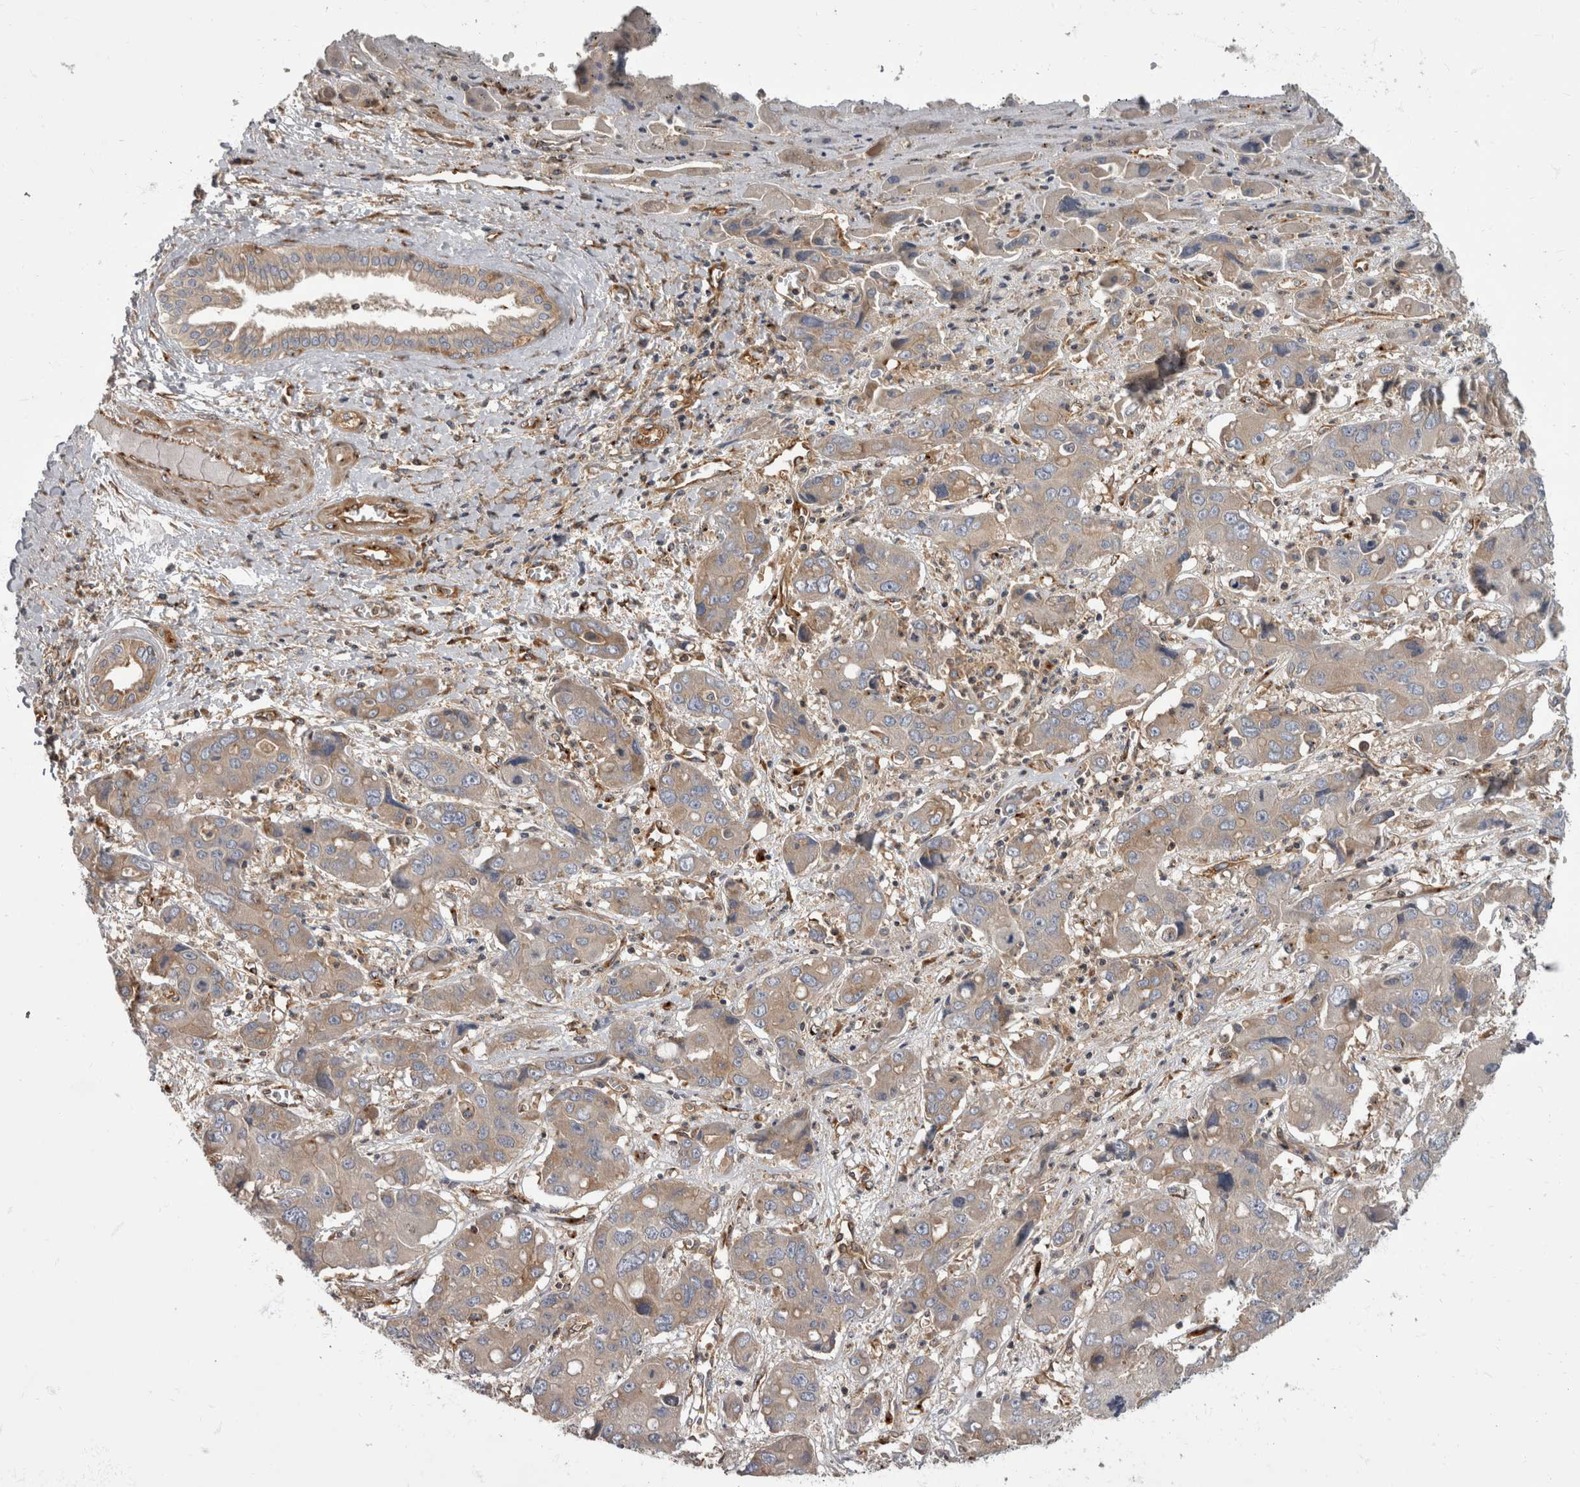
{"staining": {"intensity": "weak", "quantity": "<25%", "location": "cytoplasmic/membranous"}, "tissue": "liver cancer", "cell_type": "Tumor cells", "image_type": "cancer", "snomed": [{"axis": "morphology", "description": "Cholangiocarcinoma"}, {"axis": "topography", "description": "Liver"}], "caption": "Micrograph shows no protein positivity in tumor cells of liver cancer (cholangiocarcinoma) tissue.", "gene": "HOOK3", "patient": {"sex": "male", "age": 67}}